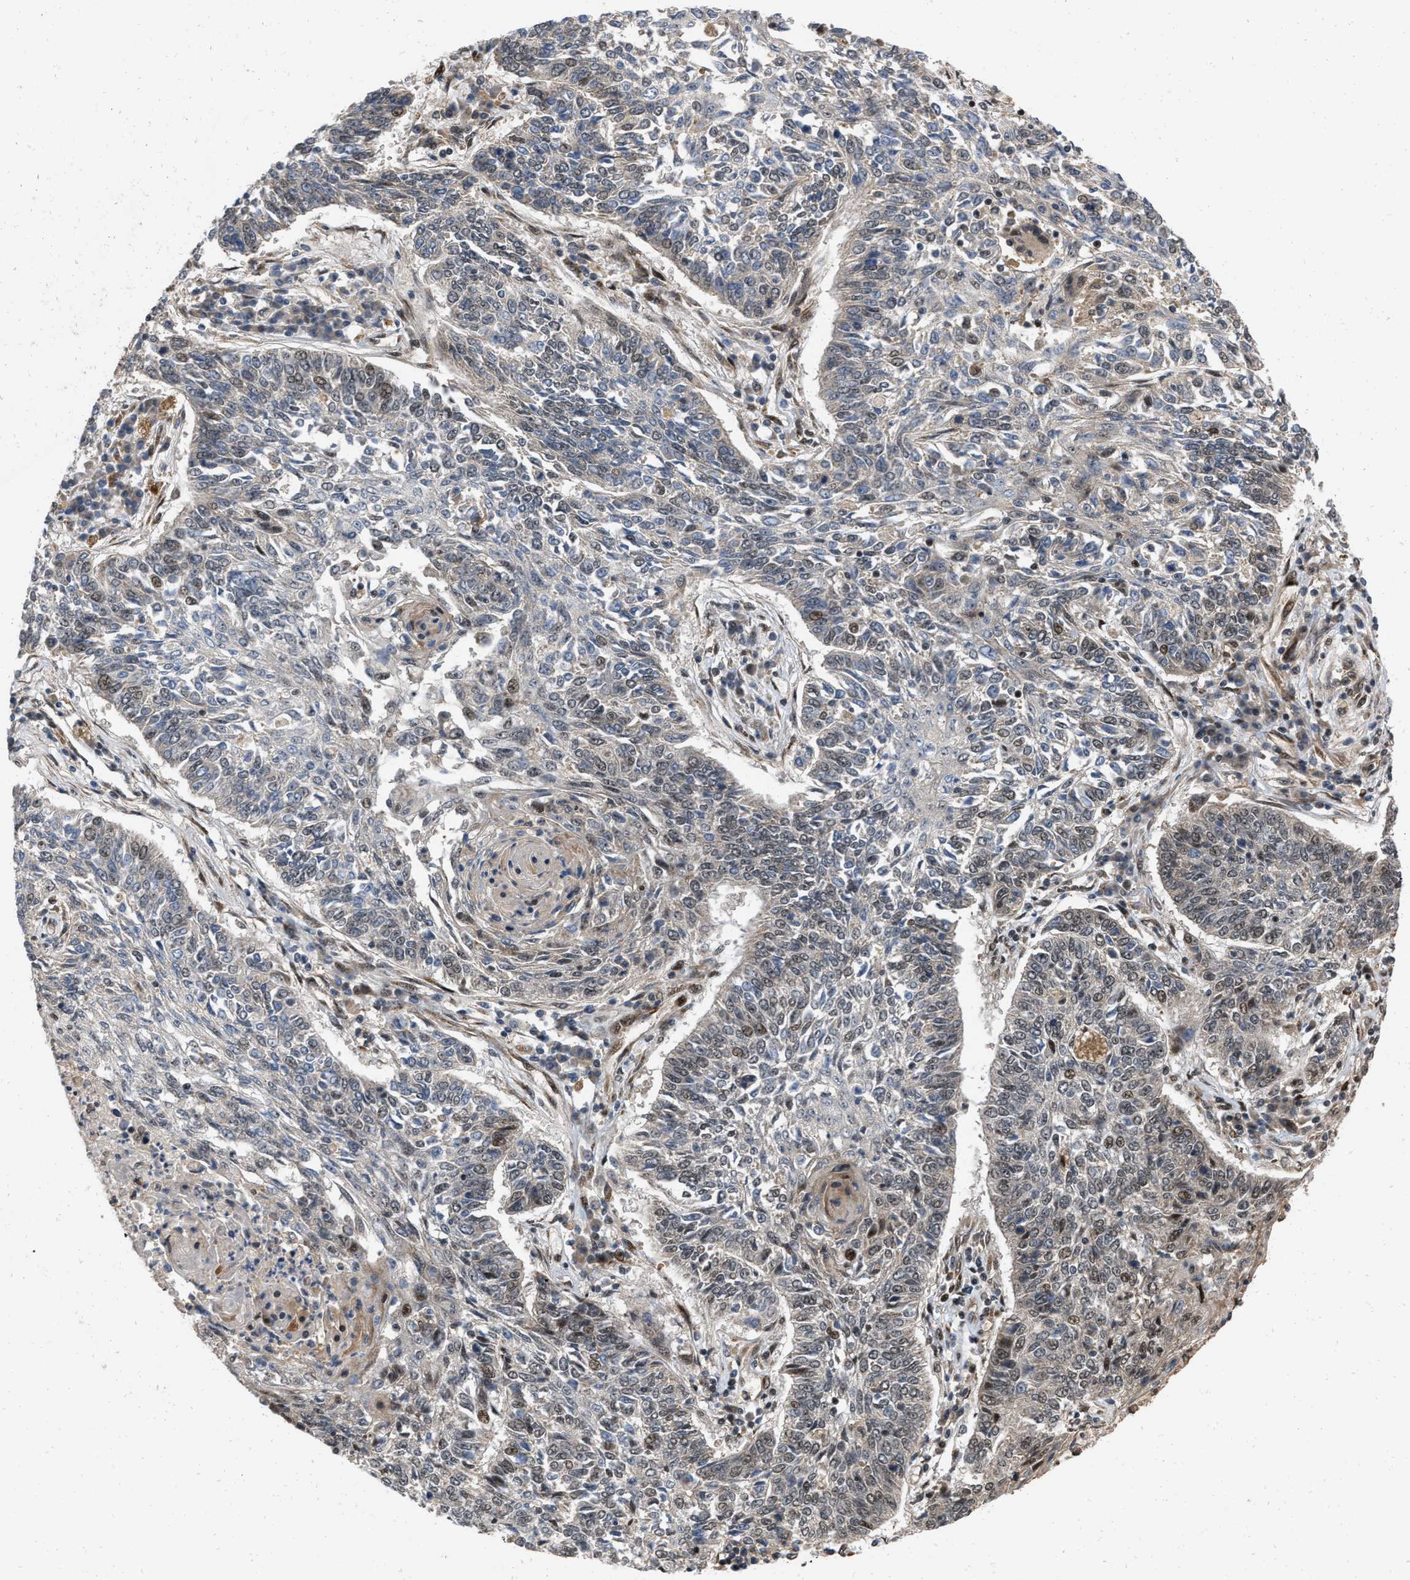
{"staining": {"intensity": "moderate", "quantity": "<25%", "location": "nuclear"}, "tissue": "lung cancer", "cell_type": "Tumor cells", "image_type": "cancer", "snomed": [{"axis": "morphology", "description": "Normal tissue, NOS"}, {"axis": "morphology", "description": "Squamous cell carcinoma, NOS"}, {"axis": "topography", "description": "Cartilage tissue"}, {"axis": "topography", "description": "Bronchus"}, {"axis": "topography", "description": "Lung"}], "caption": "High-power microscopy captured an immunohistochemistry (IHC) image of lung squamous cell carcinoma, revealing moderate nuclear expression in about <25% of tumor cells. Nuclei are stained in blue.", "gene": "ANKRD11", "patient": {"sex": "female", "age": 49}}